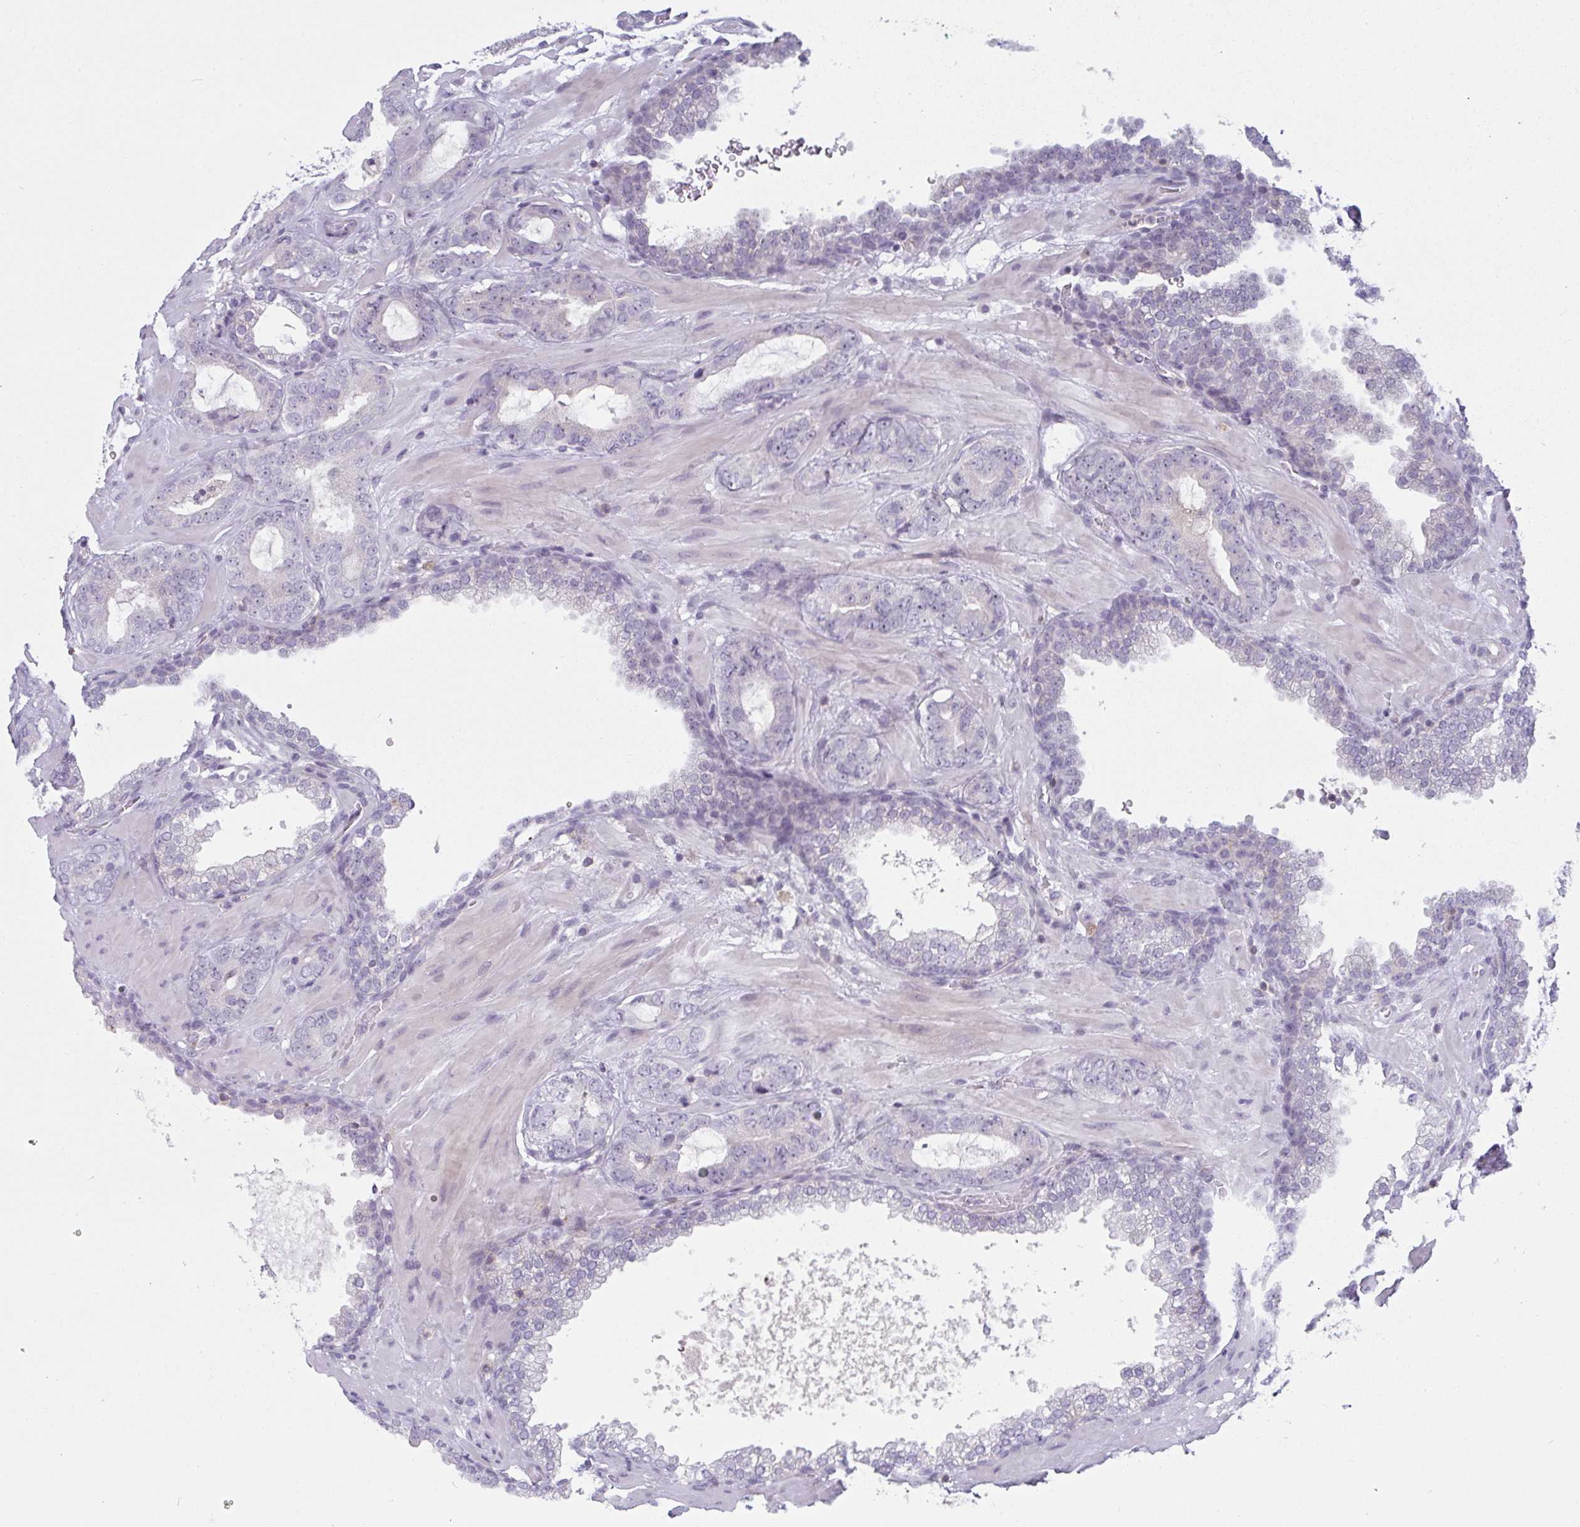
{"staining": {"intensity": "negative", "quantity": "none", "location": "none"}, "tissue": "prostate cancer", "cell_type": "Tumor cells", "image_type": "cancer", "snomed": [{"axis": "morphology", "description": "Adenocarcinoma, Low grade"}, {"axis": "topography", "description": "Prostate"}], "caption": "The image displays no staining of tumor cells in adenocarcinoma (low-grade) (prostate). (Brightfield microscopy of DAB (3,3'-diaminobenzidine) immunohistochemistry at high magnification).", "gene": "CD80", "patient": {"sex": "male", "age": 62}}